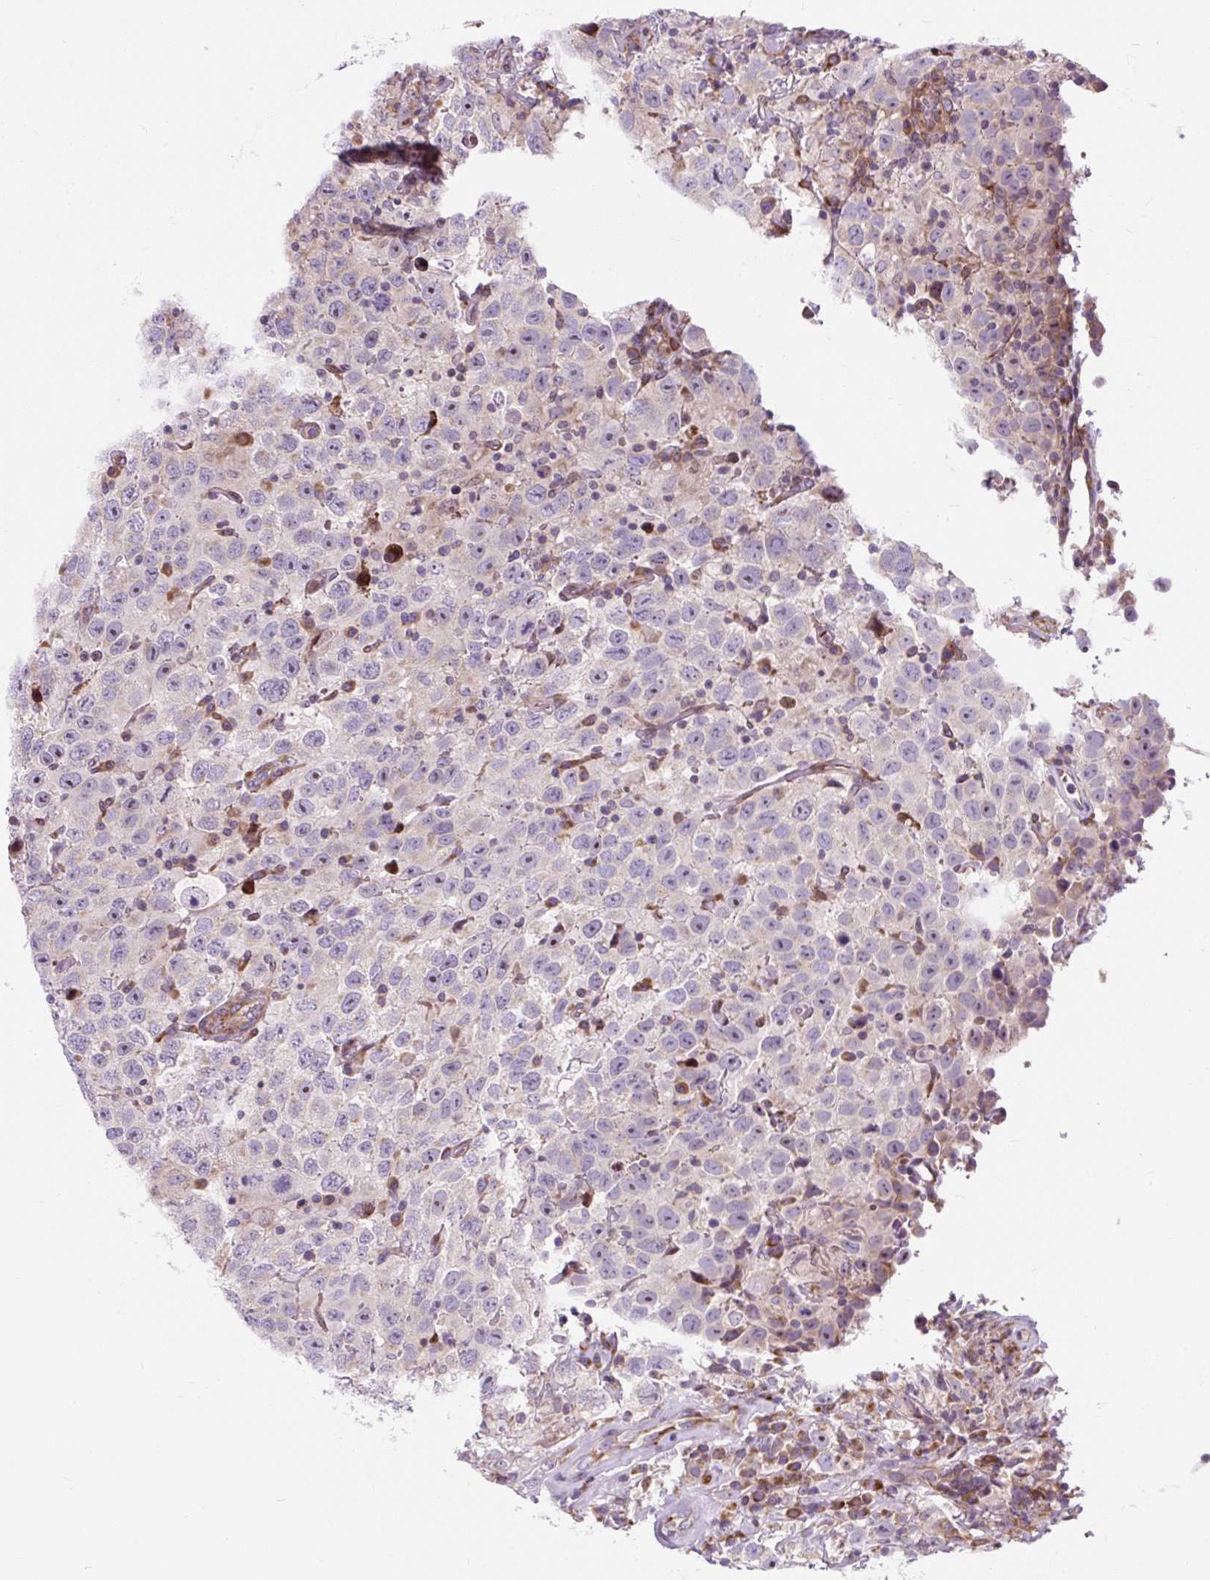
{"staining": {"intensity": "weak", "quantity": "<25%", "location": "cytoplasmic/membranous"}, "tissue": "testis cancer", "cell_type": "Tumor cells", "image_type": "cancer", "snomed": [{"axis": "morphology", "description": "Seminoma, NOS"}, {"axis": "topography", "description": "Testis"}], "caption": "The IHC micrograph has no significant positivity in tumor cells of testis seminoma tissue.", "gene": "CISD3", "patient": {"sex": "male", "age": 41}}